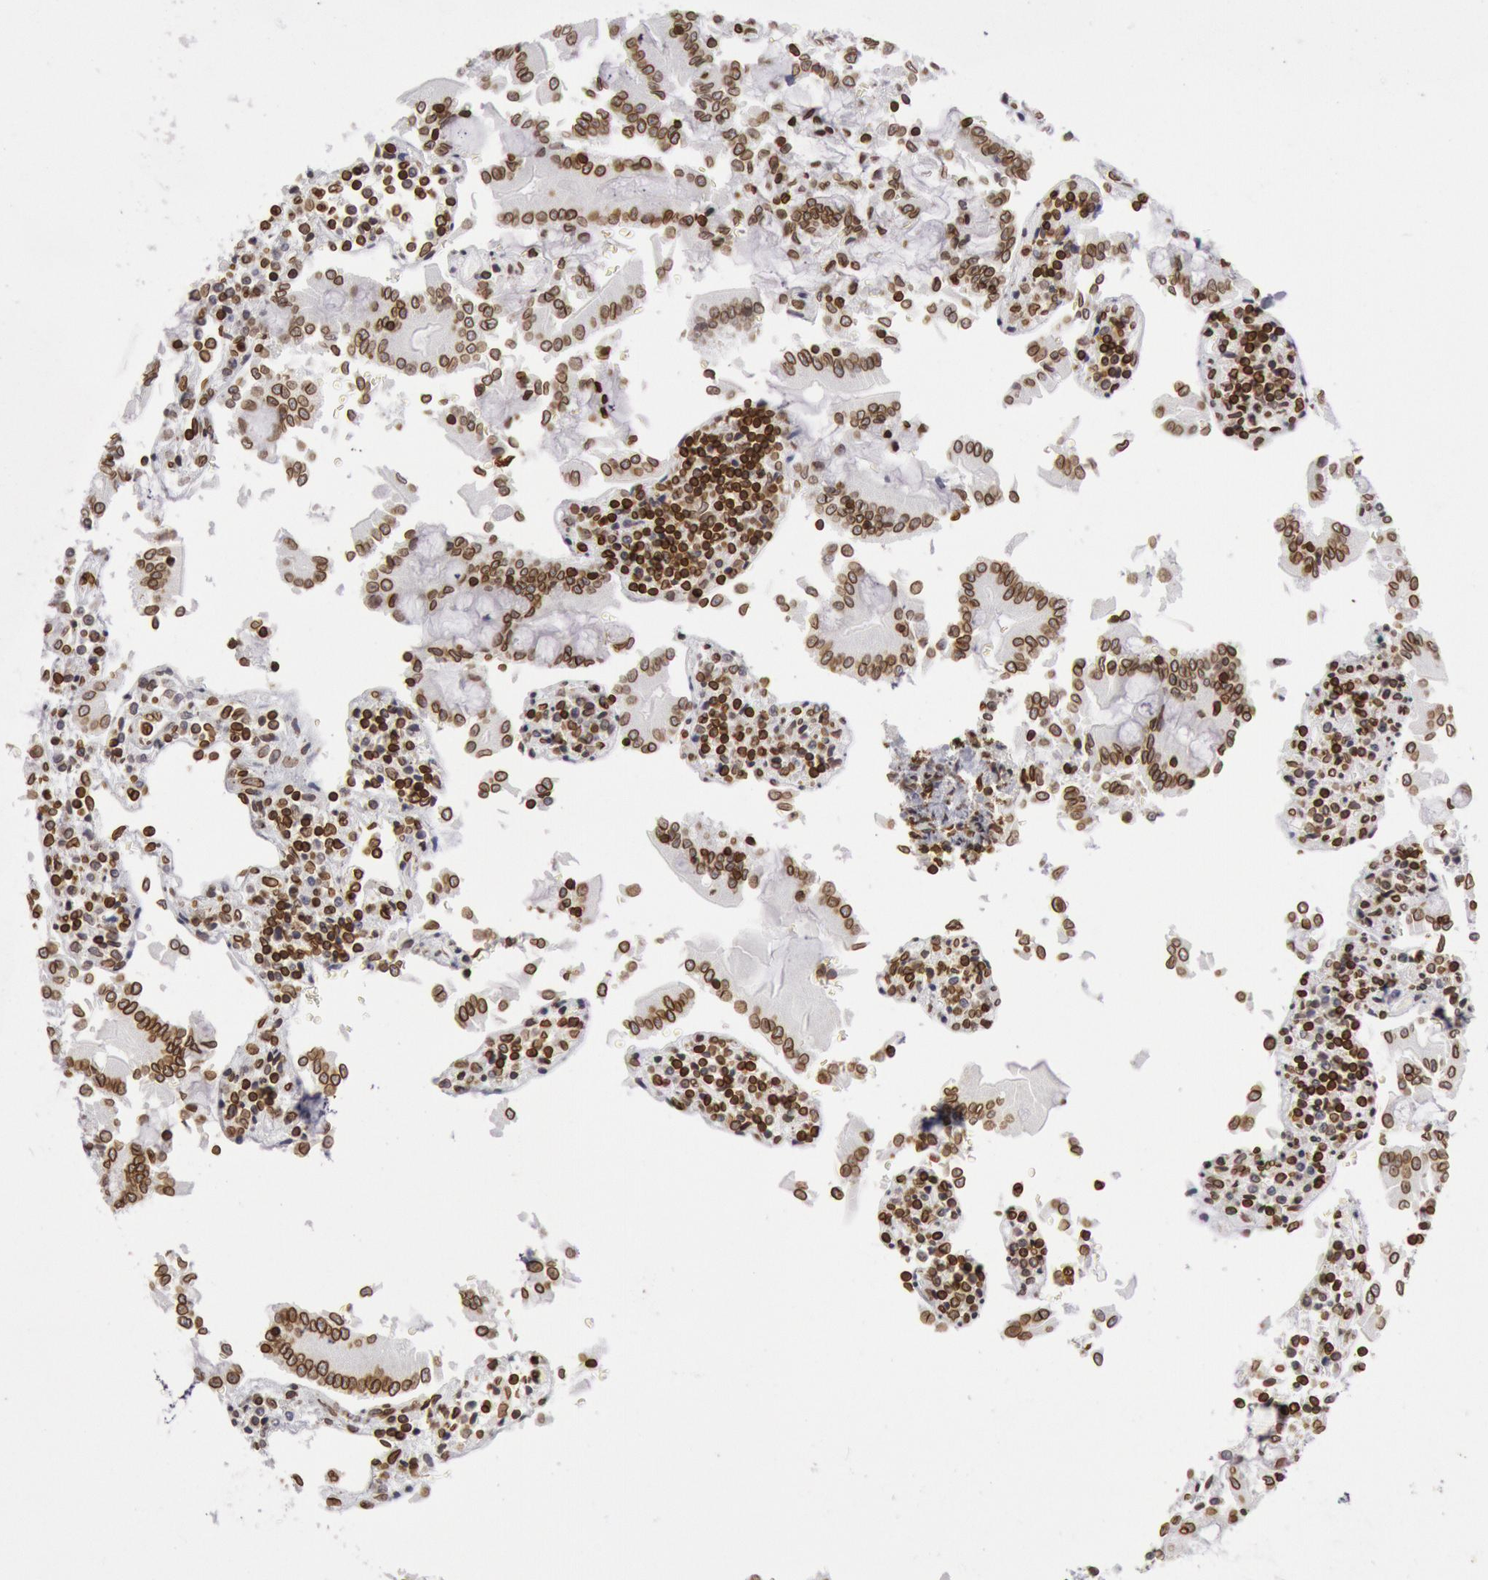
{"staining": {"intensity": "strong", "quantity": ">75%", "location": "nuclear"}, "tissue": "pancreatic cancer", "cell_type": "Tumor cells", "image_type": "cancer", "snomed": [{"axis": "morphology", "description": "Adenocarcinoma, NOS"}, {"axis": "topography", "description": "Pancreas"}], "caption": "Immunohistochemical staining of human pancreatic cancer displays high levels of strong nuclear expression in approximately >75% of tumor cells.", "gene": "SUN2", "patient": {"sex": "female", "age": 57}}